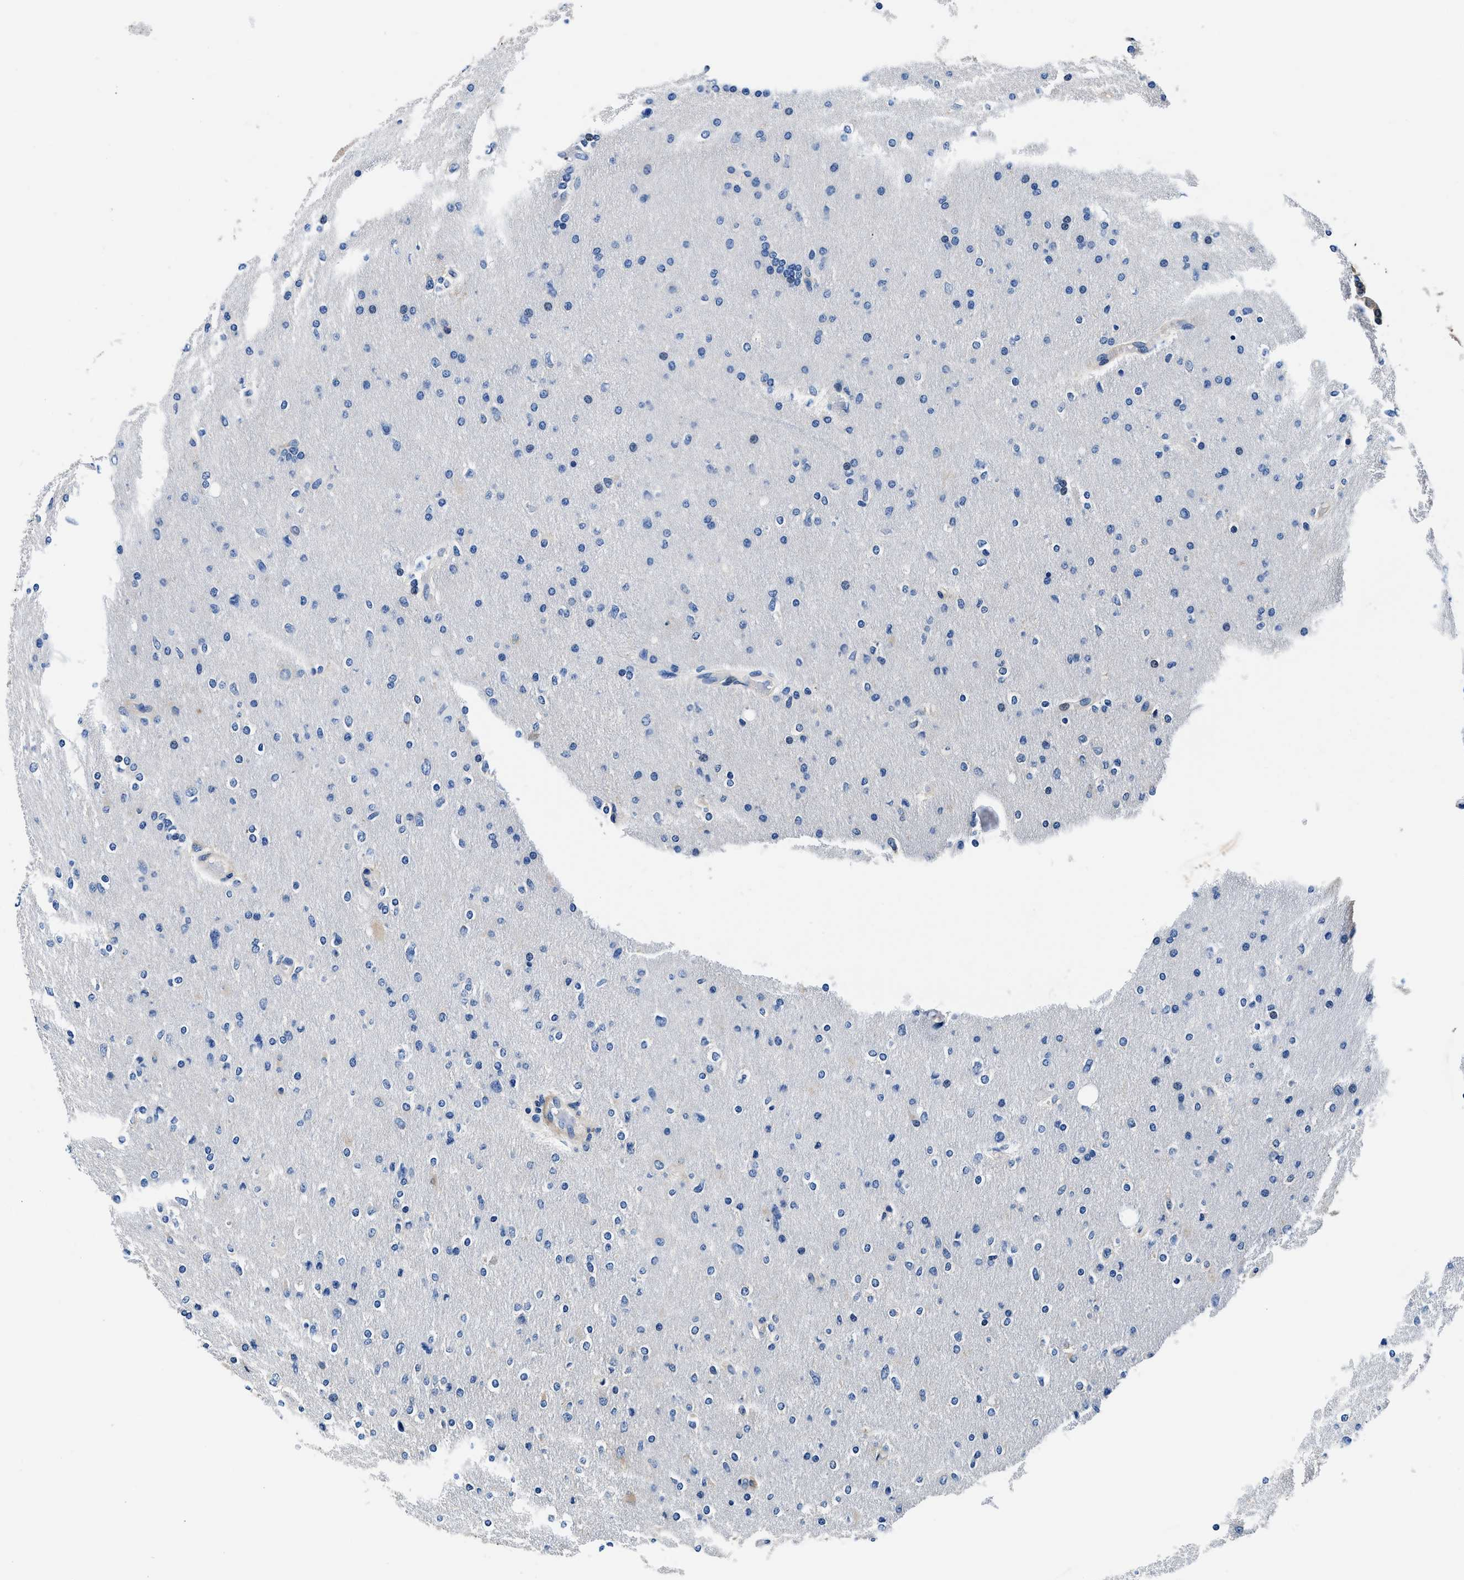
{"staining": {"intensity": "weak", "quantity": "<25%", "location": "cytoplasmic/membranous"}, "tissue": "glioma", "cell_type": "Tumor cells", "image_type": "cancer", "snomed": [{"axis": "morphology", "description": "Glioma, malignant, High grade"}, {"axis": "topography", "description": "Cerebral cortex"}], "caption": "The photomicrograph displays no significant staining in tumor cells of malignant glioma (high-grade).", "gene": "NEU1", "patient": {"sex": "female", "age": 36}}